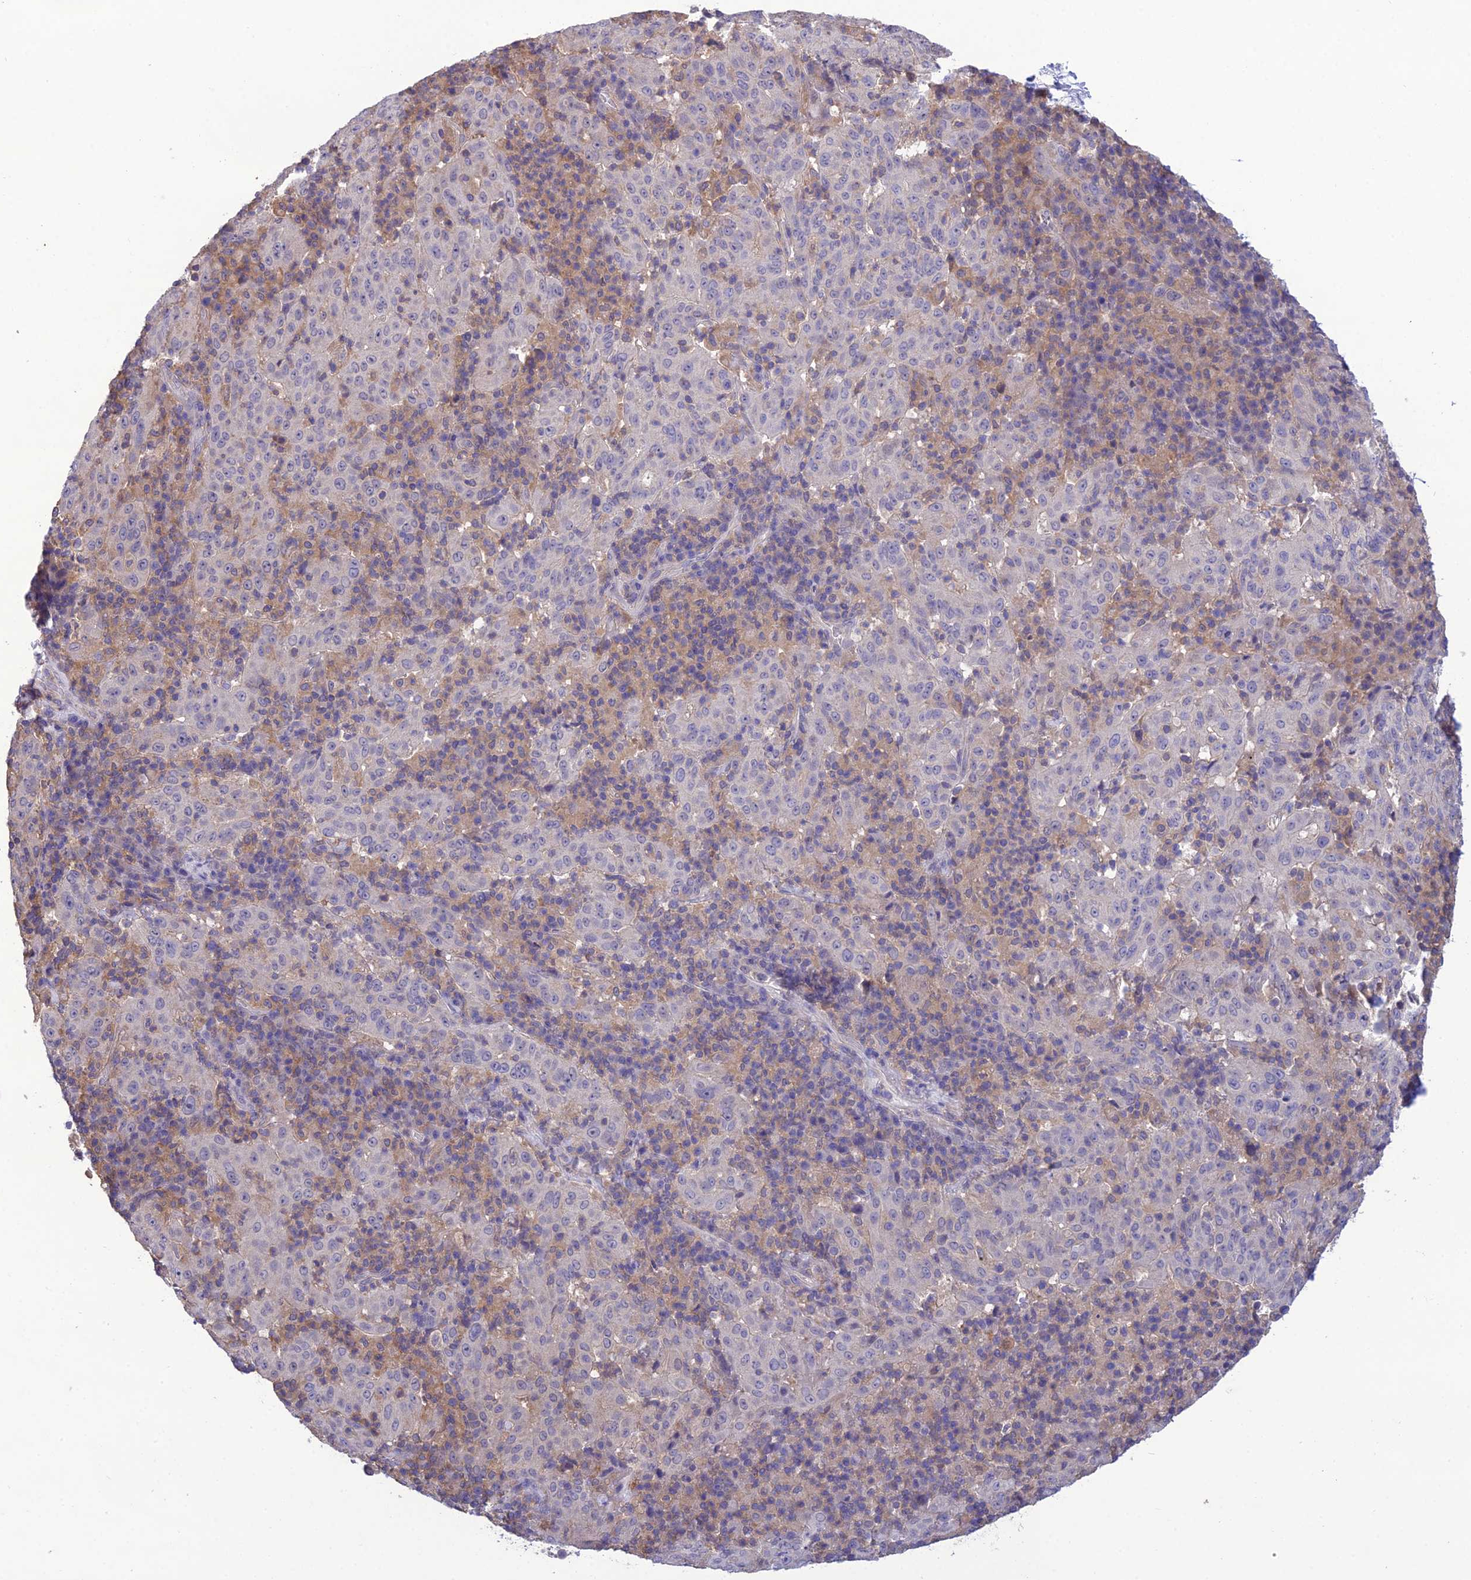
{"staining": {"intensity": "negative", "quantity": "none", "location": "none"}, "tissue": "pancreatic cancer", "cell_type": "Tumor cells", "image_type": "cancer", "snomed": [{"axis": "morphology", "description": "Adenocarcinoma, NOS"}, {"axis": "topography", "description": "Pancreas"}], "caption": "The immunohistochemistry photomicrograph has no significant positivity in tumor cells of pancreatic cancer (adenocarcinoma) tissue.", "gene": "SNX24", "patient": {"sex": "male", "age": 63}}